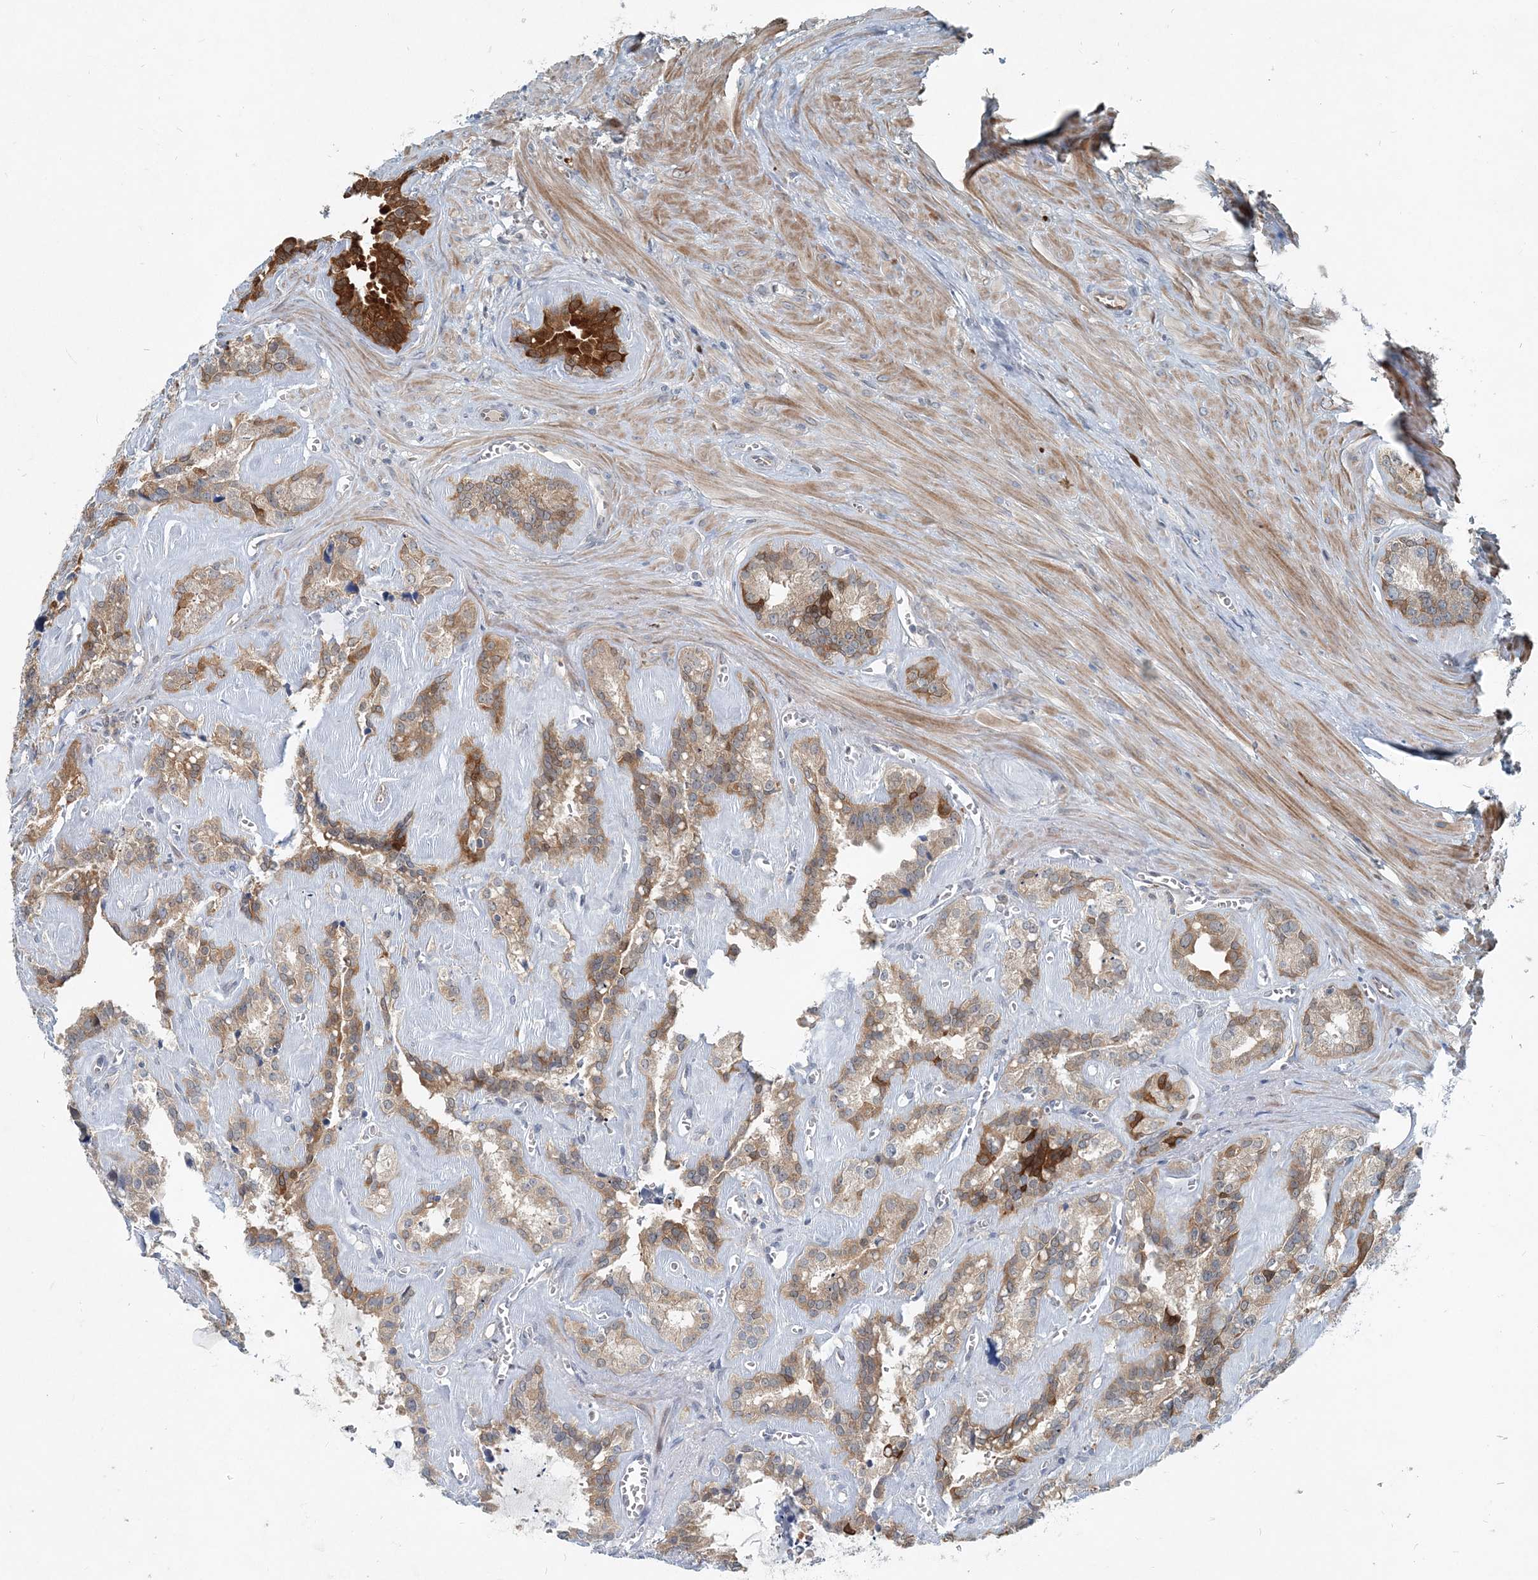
{"staining": {"intensity": "strong", "quantity": "25%-75%", "location": "cytoplasmic/membranous"}, "tissue": "seminal vesicle", "cell_type": "Glandular cells", "image_type": "normal", "snomed": [{"axis": "morphology", "description": "Normal tissue, NOS"}, {"axis": "topography", "description": "Prostate"}, {"axis": "topography", "description": "Seminal veicle"}], "caption": "Immunohistochemistry photomicrograph of normal seminal vesicle: seminal vesicle stained using immunohistochemistry (IHC) shows high levels of strong protein expression localized specifically in the cytoplasmic/membranous of glandular cells, appearing as a cytoplasmic/membranous brown color.", "gene": "ARMH1", "patient": {"sex": "male", "age": 59}}